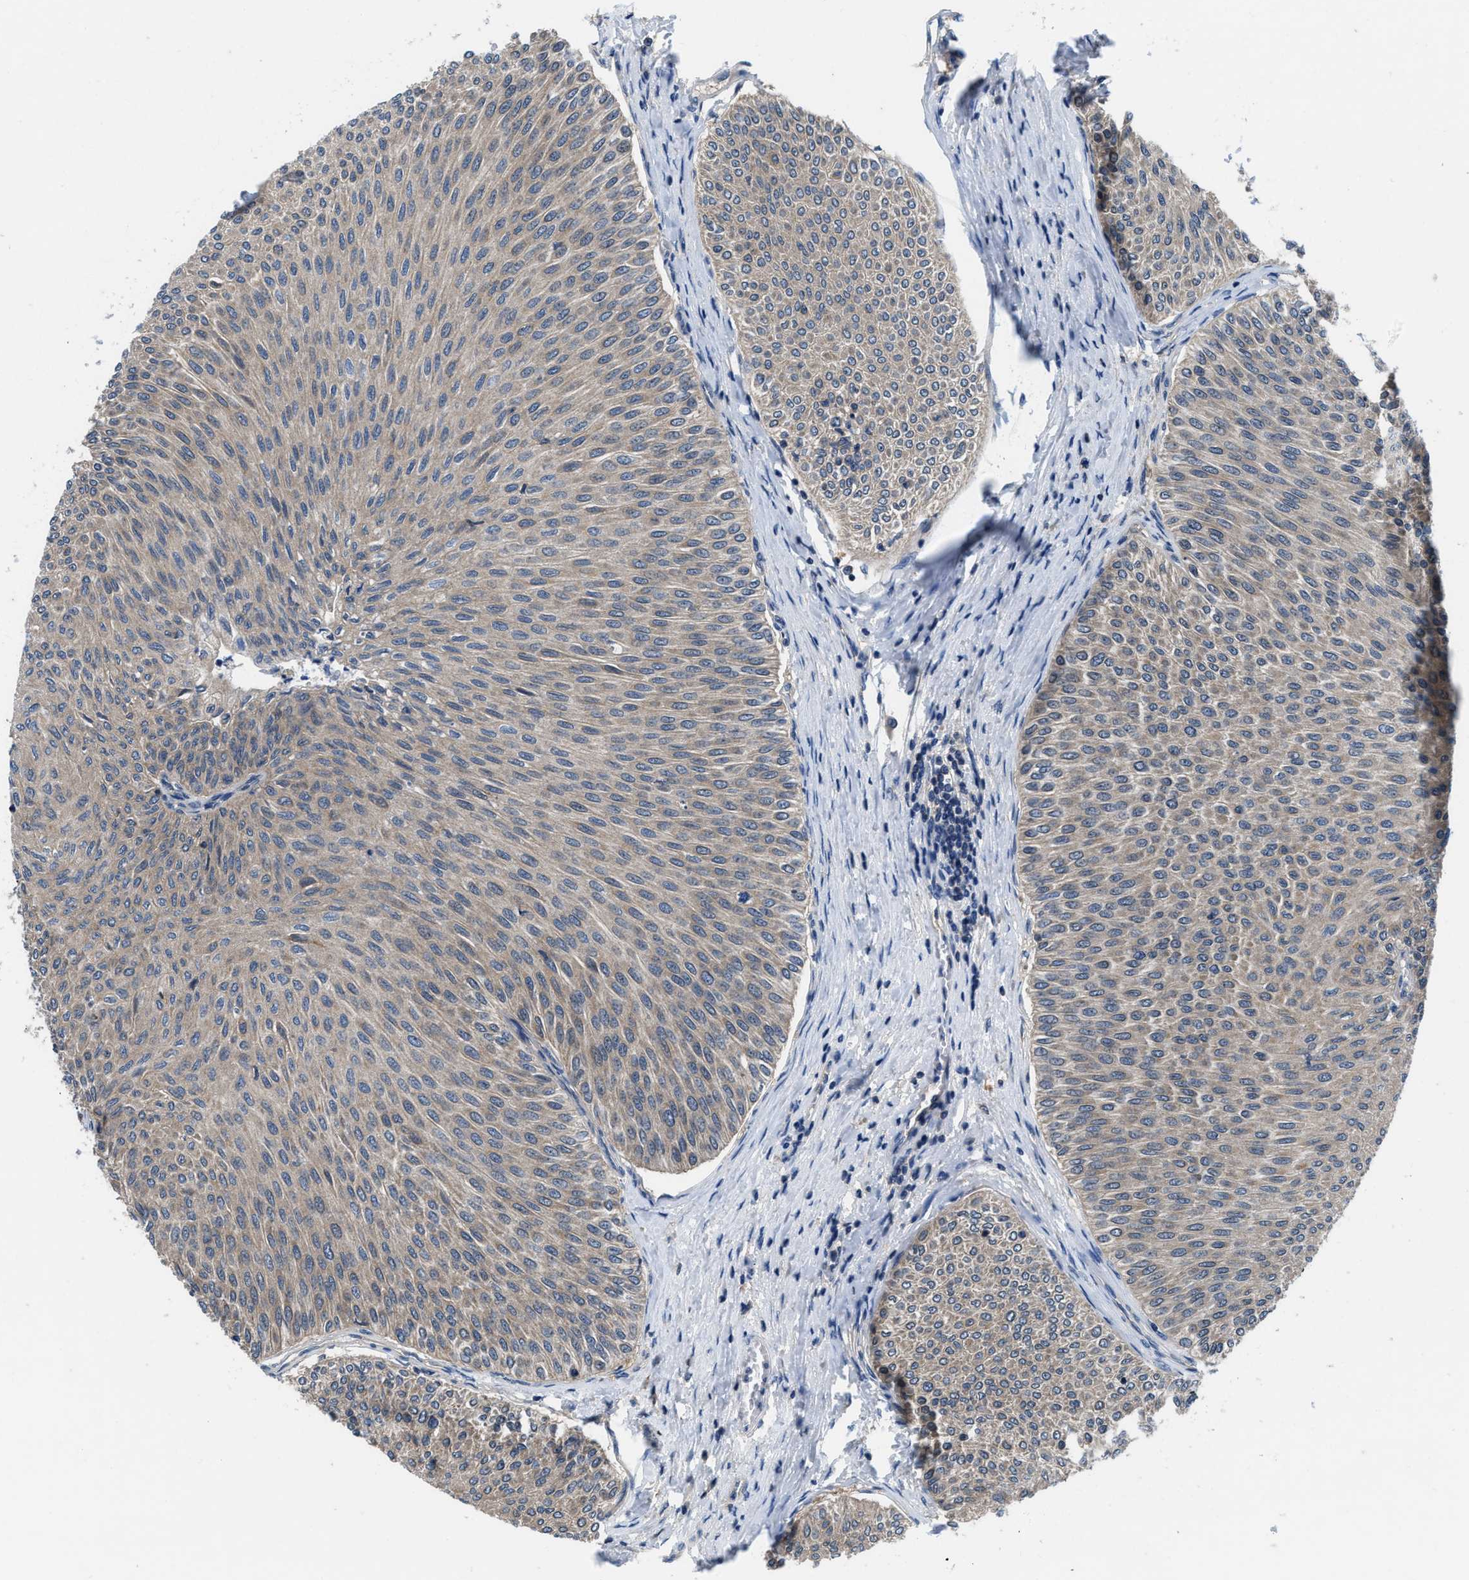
{"staining": {"intensity": "weak", "quantity": ">75%", "location": "cytoplasmic/membranous"}, "tissue": "urothelial cancer", "cell_type": "Tumor cells", "image_type": "cancer", "snomed": [{"axis": "morphology", "description": "Urothelial carcinoma, Low grade"}, {"axis": "topography", "description": "Urinary bladder"}], "caption": "A brown stain highlights weak cytoplasmic/membranous staining of a protein in human urothelial cancer tumor cells.", "gene": "NUDT5", "patient": {"sex": "male", "age": 78}}